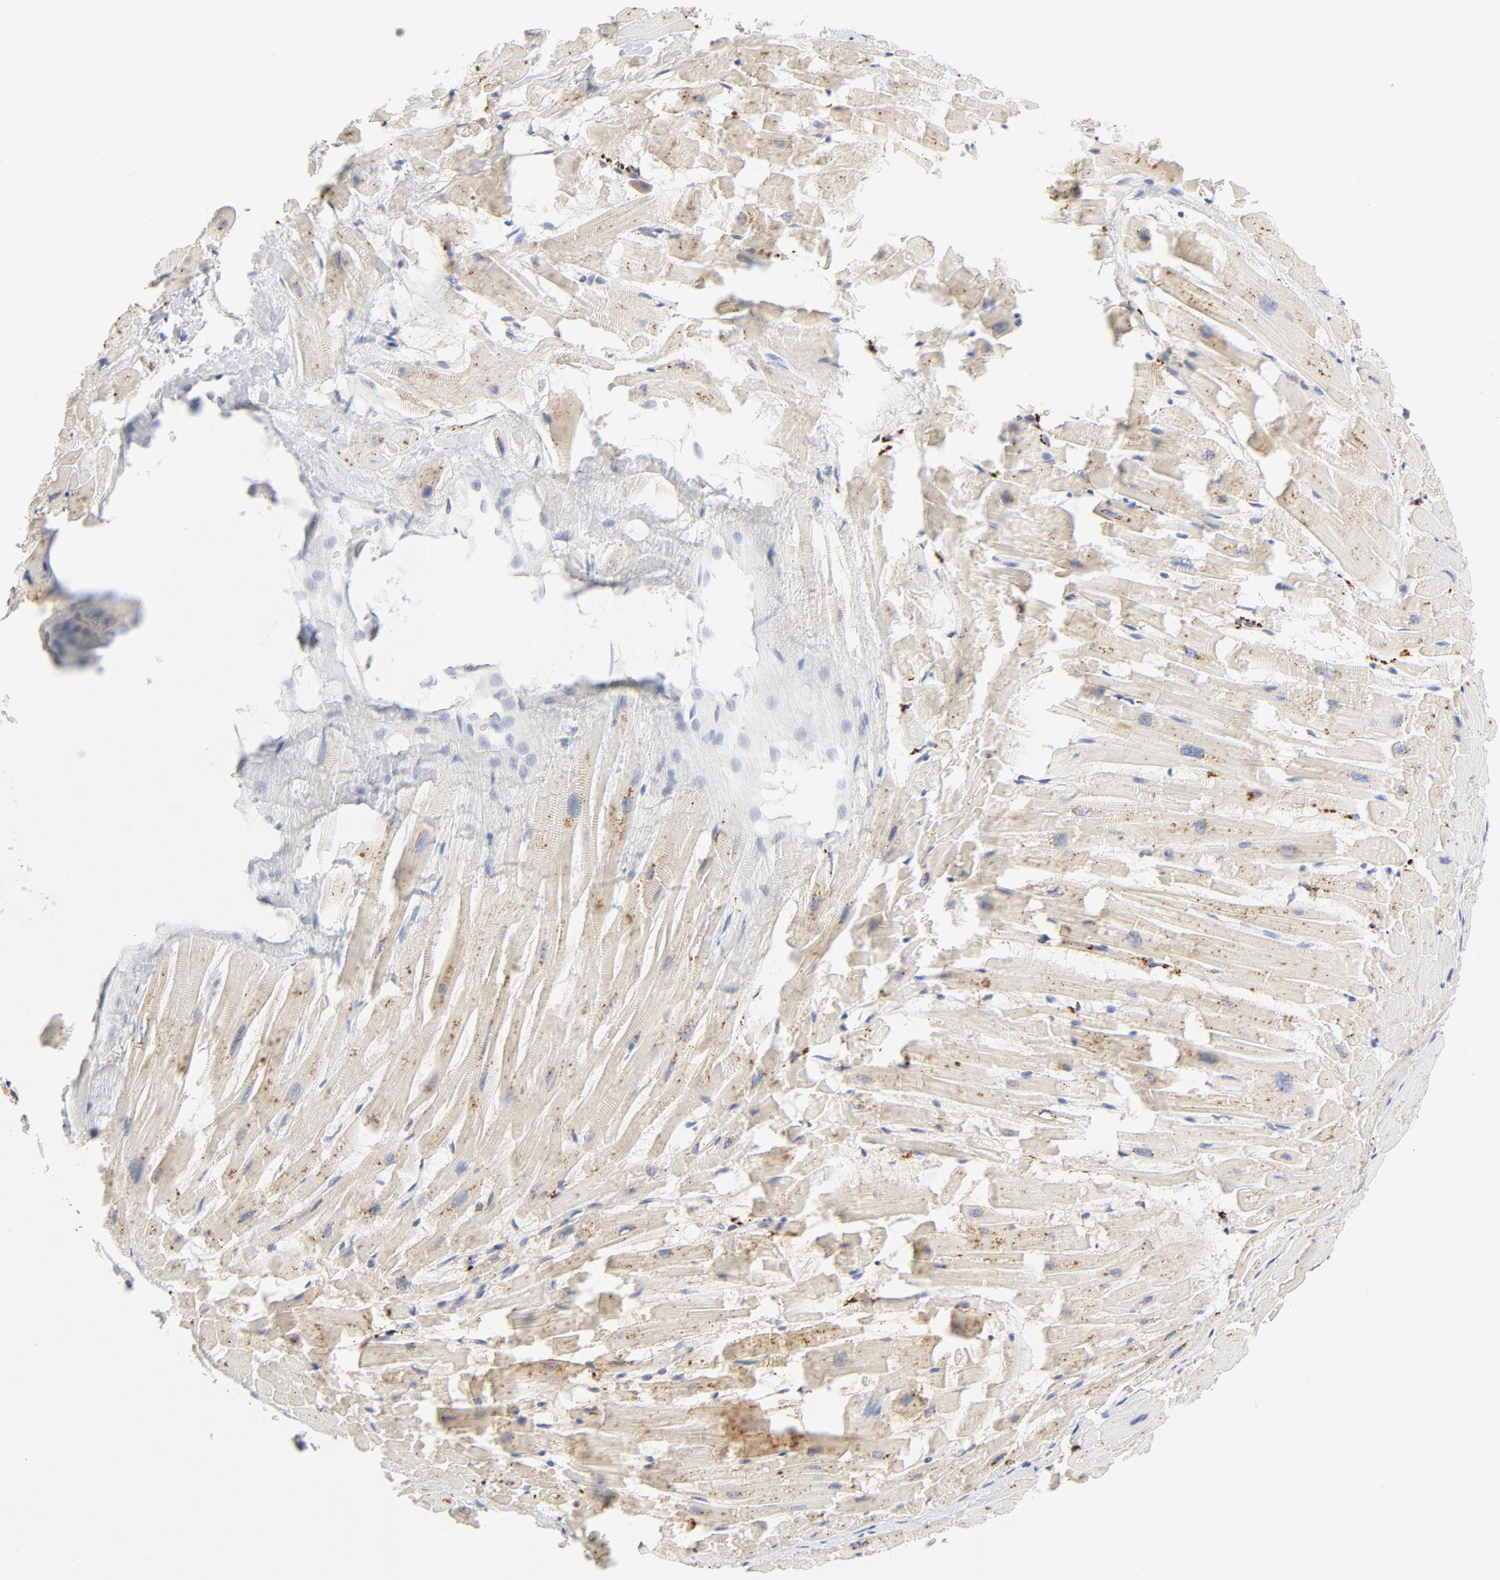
{"staining": {"intensity": "weak", "quantity": "25%-75%", "location": "cytoplasmic/membranous"}, "tissue": "heart muscle", "cell_type": "Cardiomyocytes", "image_type": "normal", "snomed": [{"axis": "morphology", "description": "Normal tissue, NOS"}, {"axis": "topography", "description": "Heart"}], "caption": "Immunohistochemical staining of unremarkable heart muscle displays 25%-75% levels of weak cytoplasmic/membranous protein staining in approximately 25%-75% of cardiomyocytes.", "gene": "MAGEB17", "patient": {"sex": "female", "age": 19}}